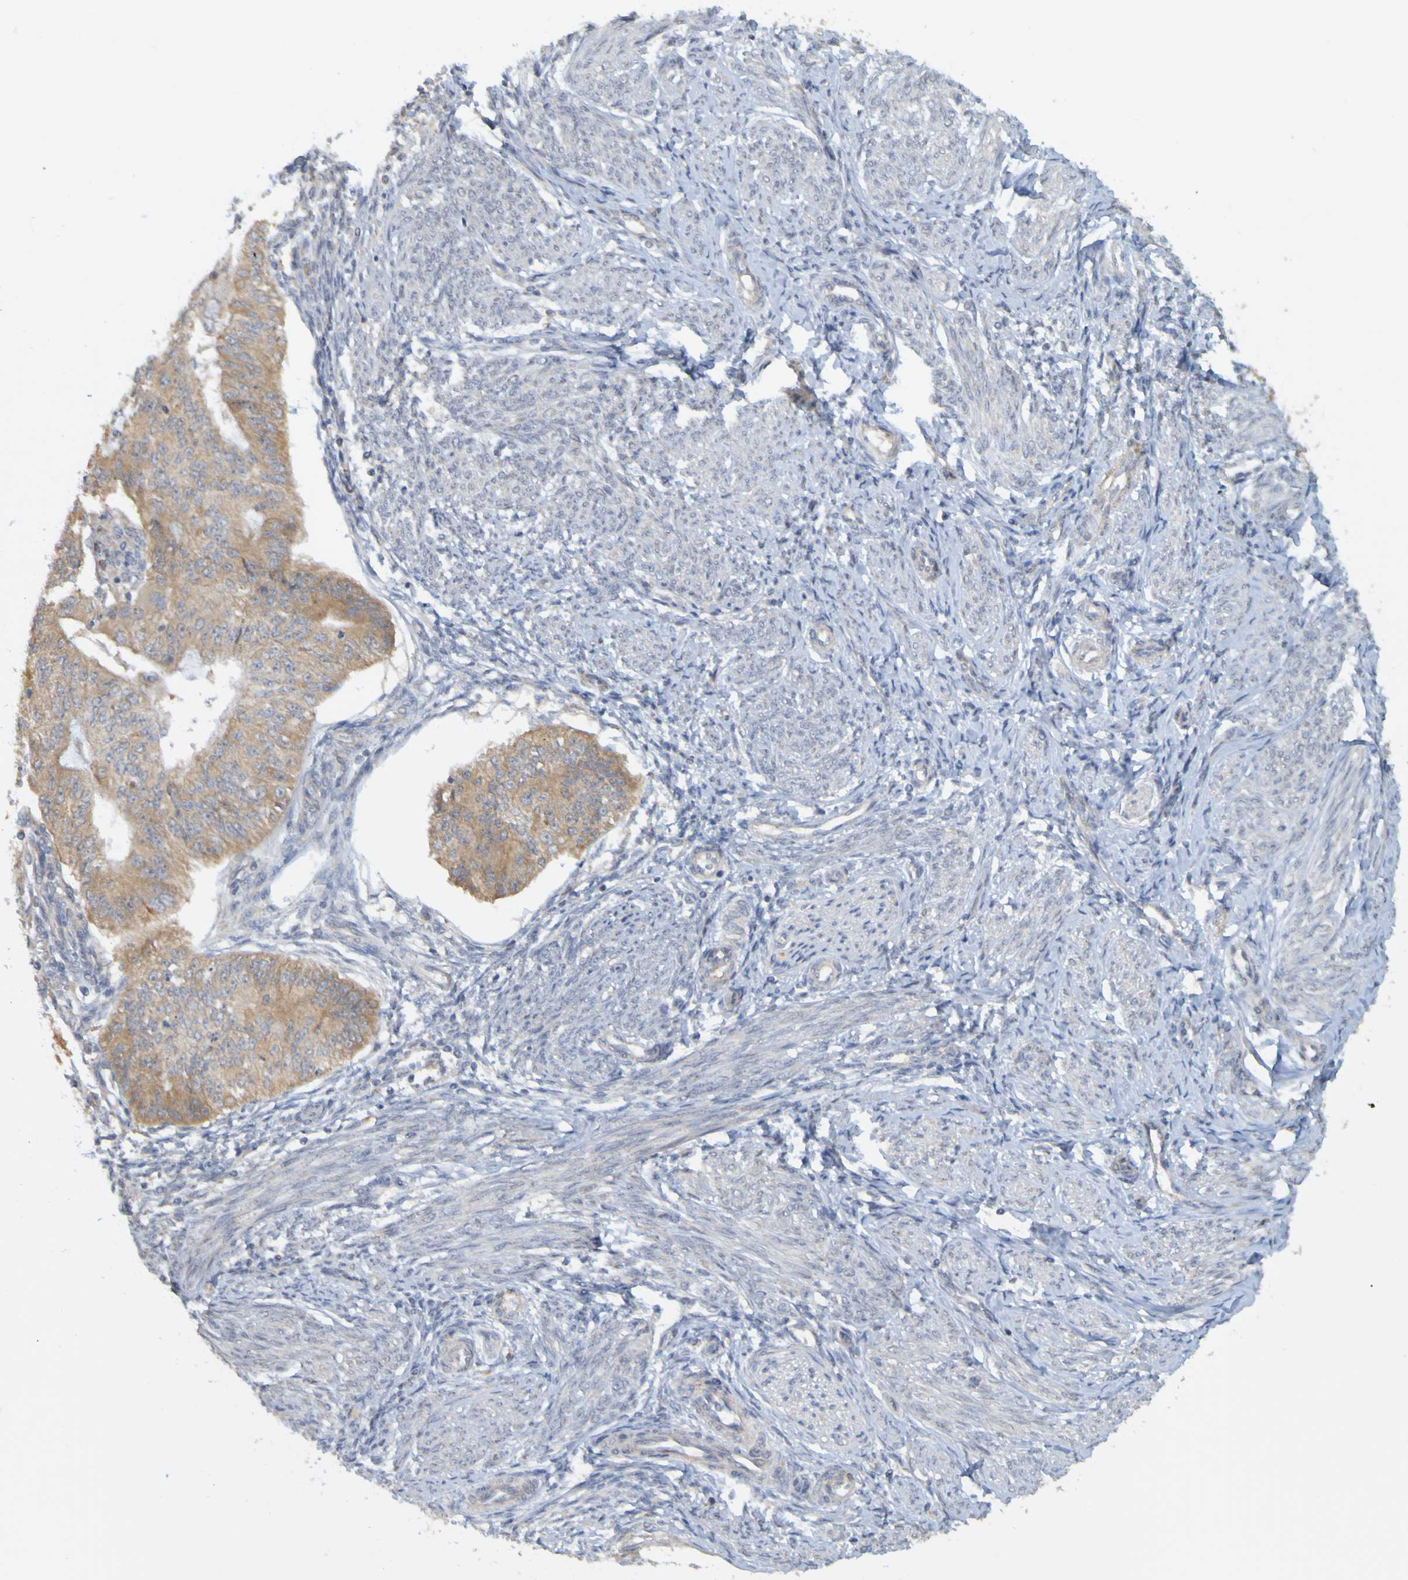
{"staining": {"intensity": "moderate", "quantity": ">75%", "location": "cytoplasmic/membranous"}, "tissue": "endometrial cancer", "cell_type": "Tumor cells", "image_type": "cancer", "snomed": [{"axis": "morphology", "description": "Adenocarcinoma, NOS"}, {"axis": "topography", "description": "Endometrium"}], "caption": "Human endometrial cancer stained with a protein marker reveals moderate staining in tumor cells.", "gene": "NAV2", "patient": {"sex": "female", "age": 32}}